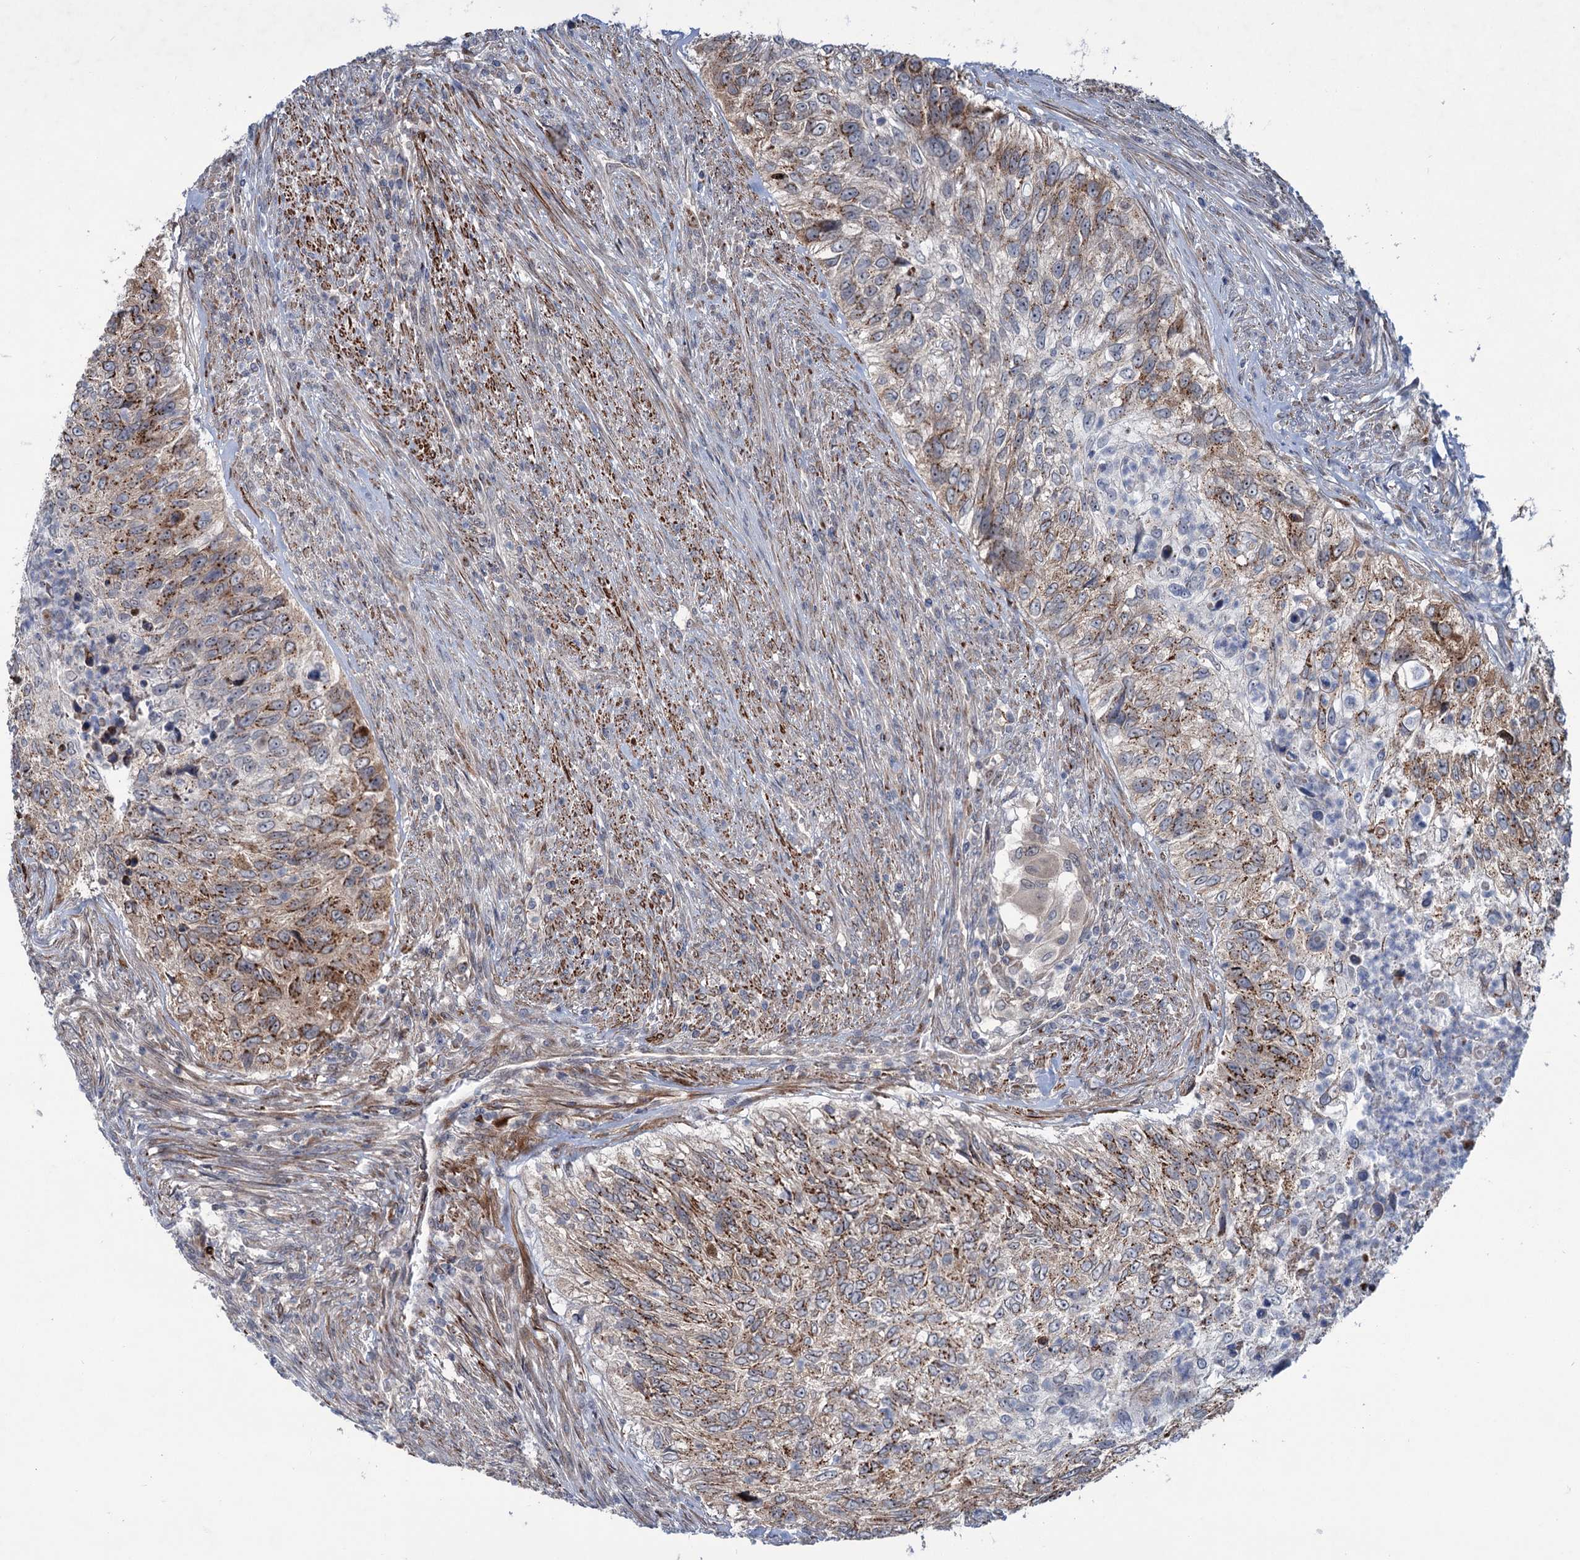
{"staining": {"intensity": "moderate", "quantity": ">75%", "location": "cytoplasmic/membranous"}, "tissue": "urothelial cancer", "cell_type": "Tumor cells", "image_type": "cancer", "snomed": [{"axis": "morphology", "description": "Urothelial carcinoma, High grade"}, {"axis": "topography", "description": "Urinary bladder"}], "caption": "The photomicrograph shows staining of urothelial carcinoma (high-grade), revealing moderate cytoplasmic/membranous protein staining (brown color) within tumor cells.", "gene": "ELP4", "patient": {"sex": "female", "age": 60}}